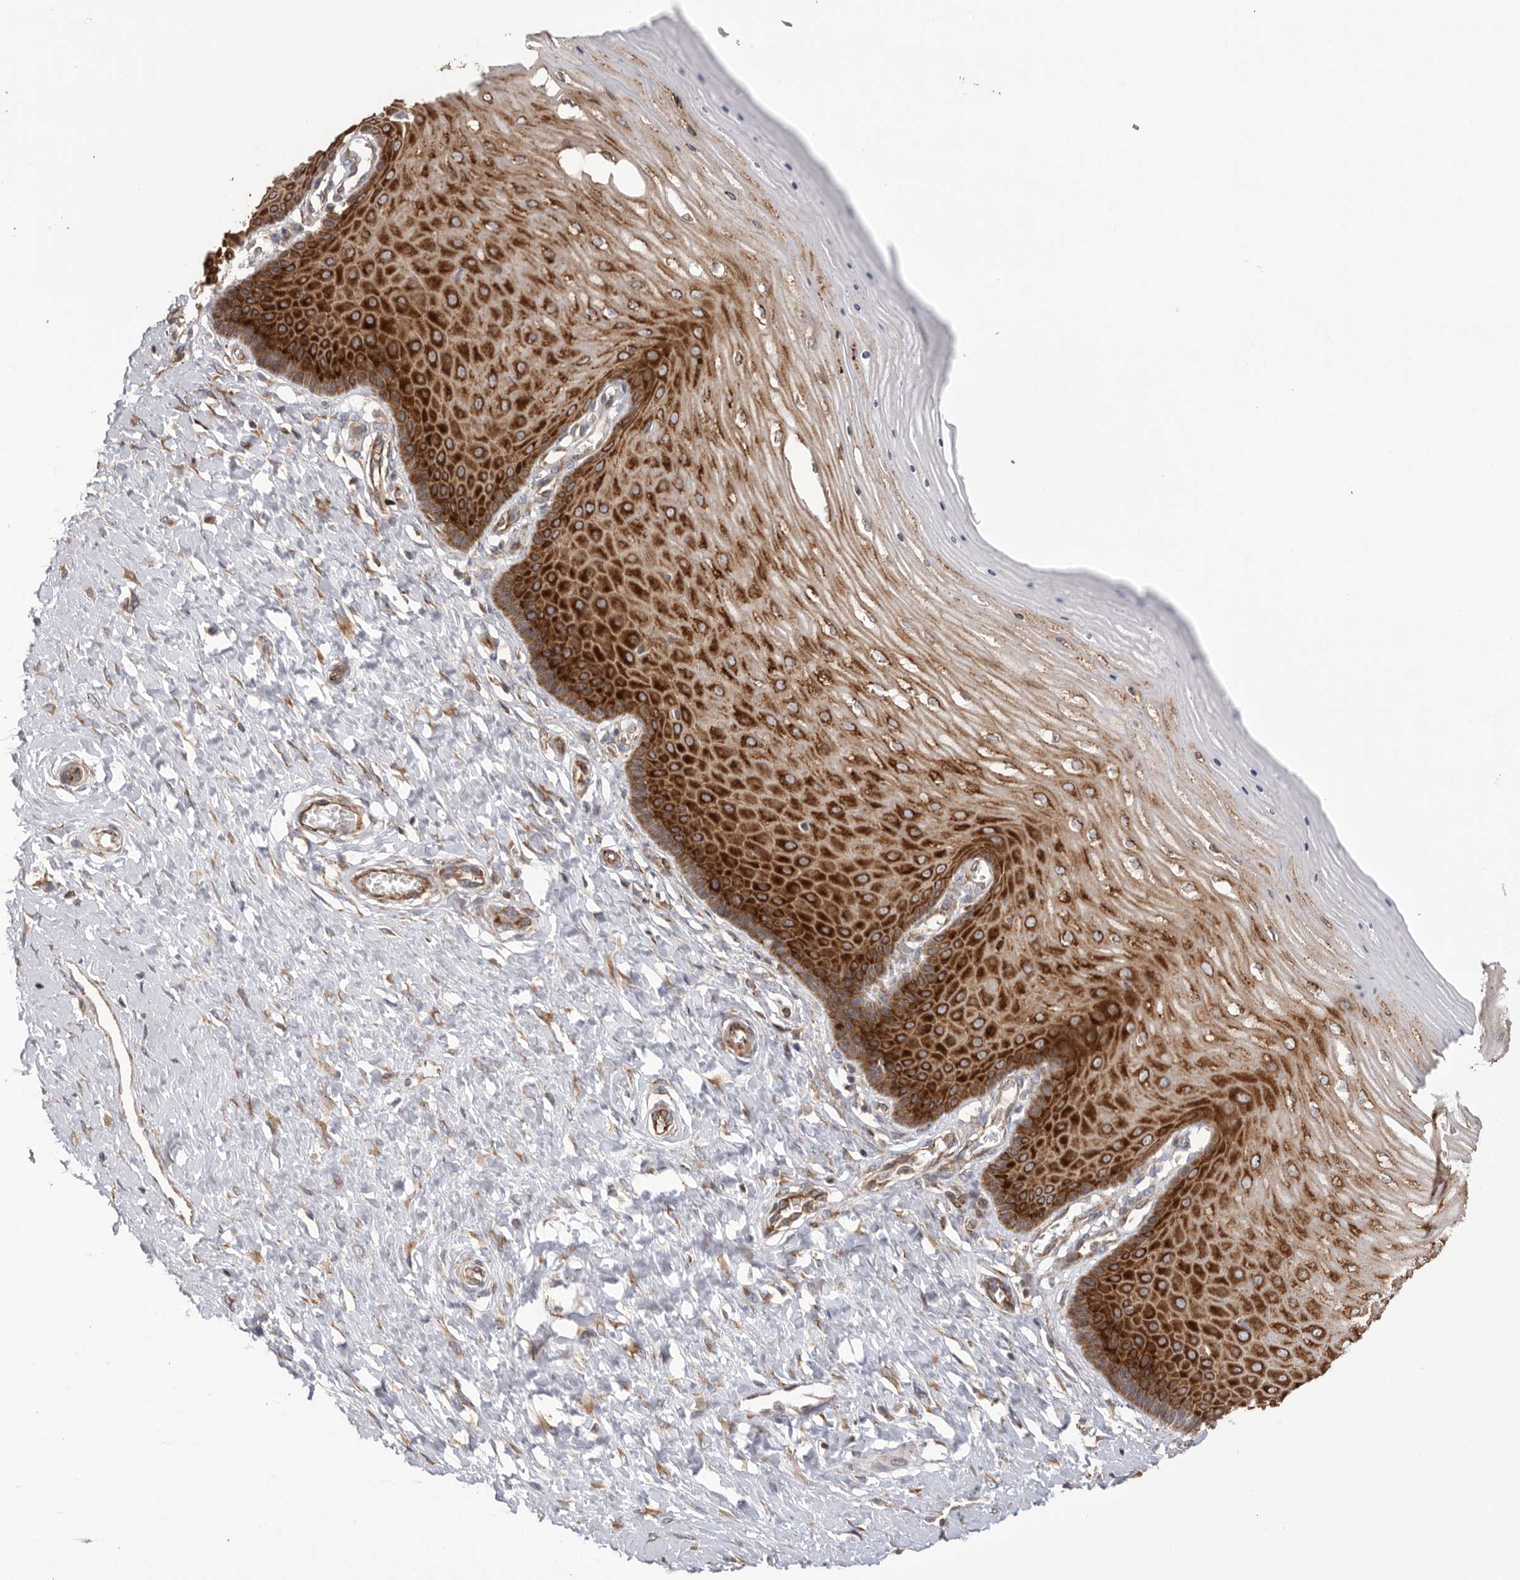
{"staining": {"intensity": "negative", "quantity": "none", "location": "none"}, "tissue": "cervix", "cell_type": "Glandular cells", "image_type": "normal", "snomed": [{"axis": "morphology", "description": "Normal tissue, NOS"}, {"axis": "topography", "description": "Cervix"}], "caption": "Immunohistochemistry micrograph of benign cervix stained for a protein (brown), which reveals no expression in glandular cells.", "gene": "SERBP1", "patient": {"sex": "female", "age": 55}}